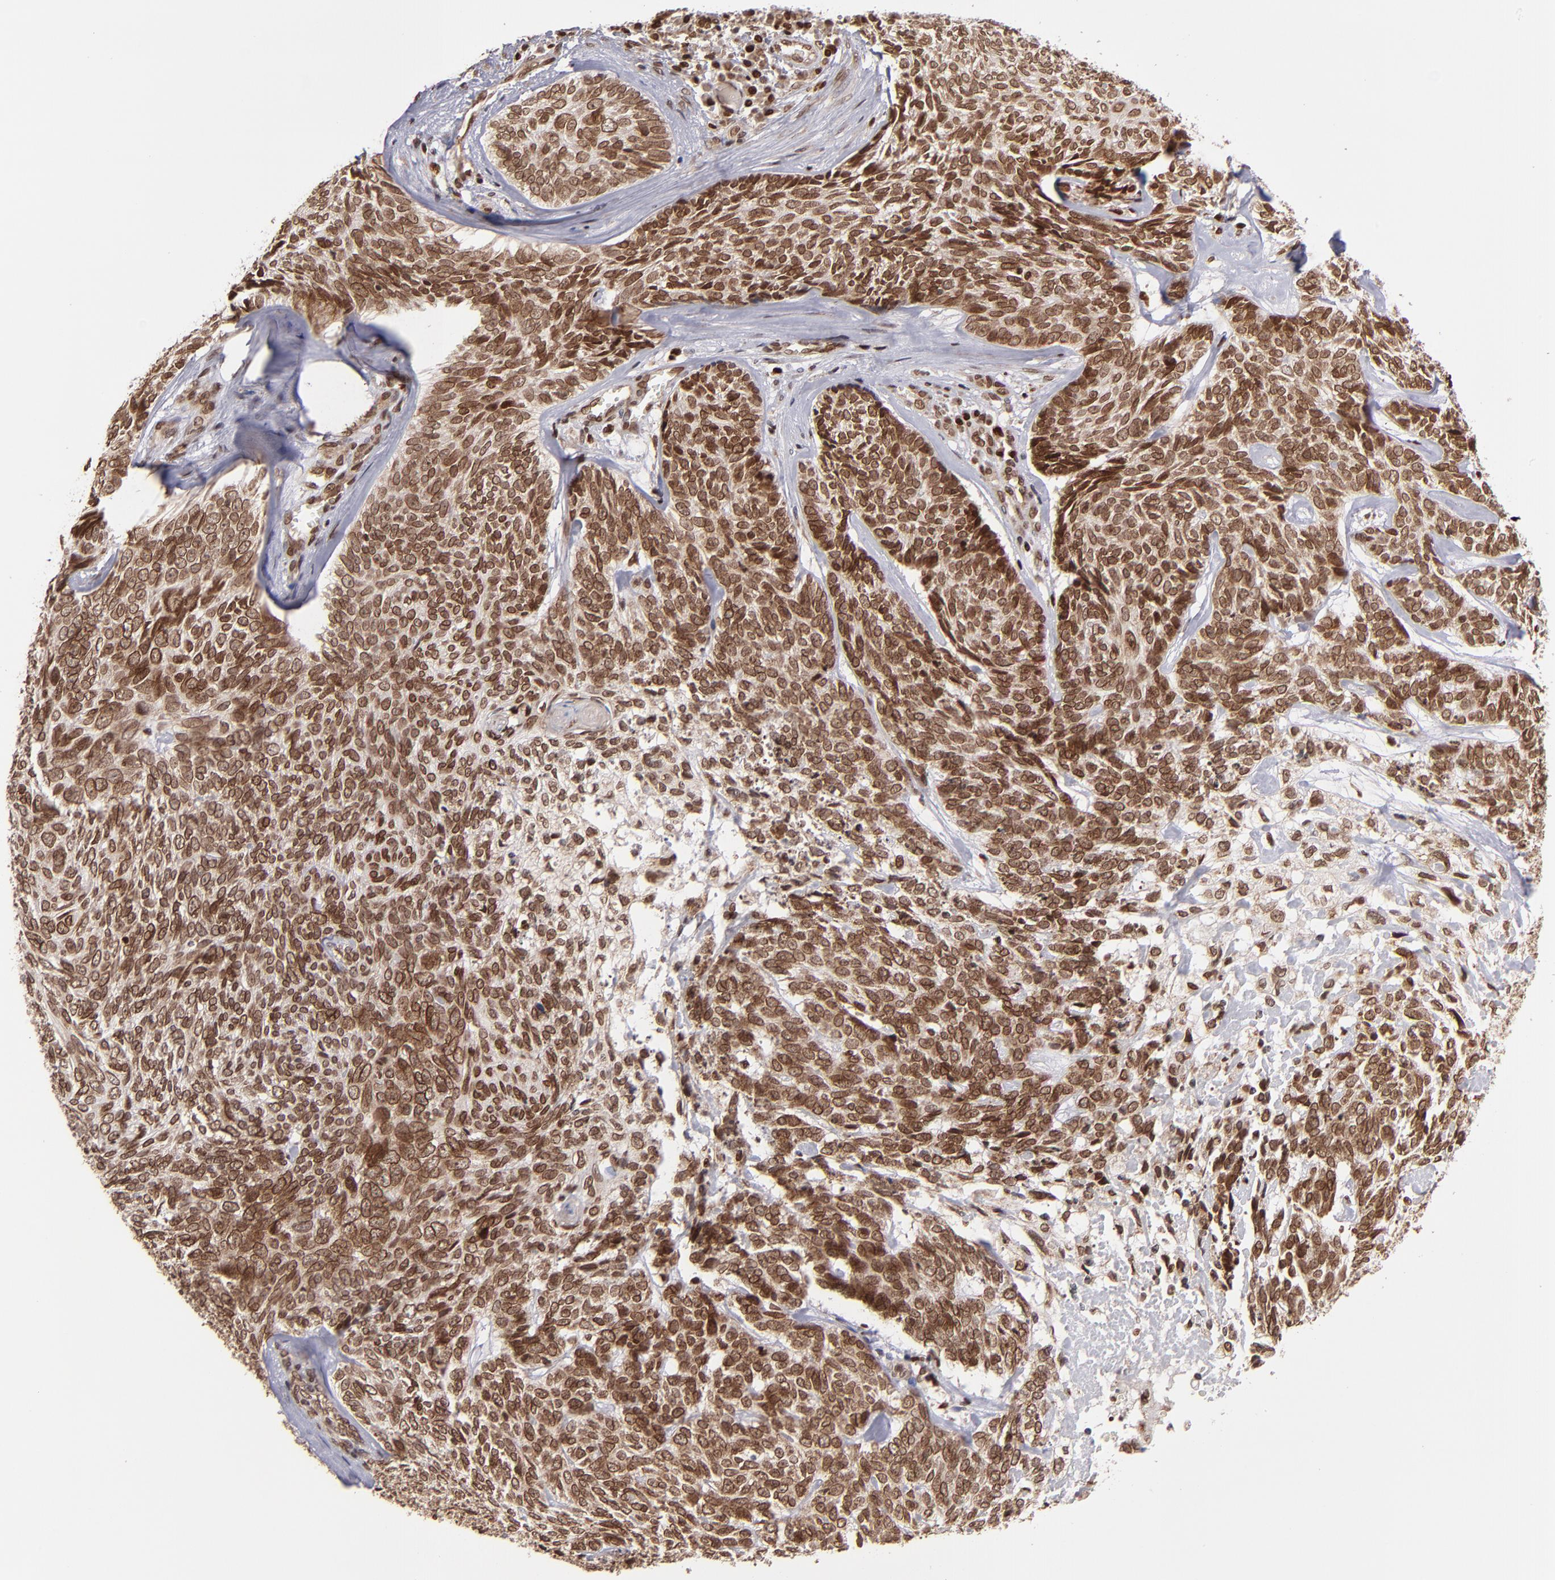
{"staining": {"intensity": "strong", "quantity": ">75%", "location": "cytoplasmic/membranous,nuclear"}, "tissue": "skin cancer", "cell_type": "Tumor cells", "image_type": "cancer", "snomed": [{"axis": "morphology", "description": "Basal cell carcinoma"}, {"axis": "topography", "description": "Skin"}], "caption": "Protein staining exhibits strong cytoplasmic/membranous and nuclear expression in approximately >75% of tumor cells in skin cancer (basal cell carcinoma).", "gene": "TOP1MT", "patient": {"sex": "male", "age": 72}}